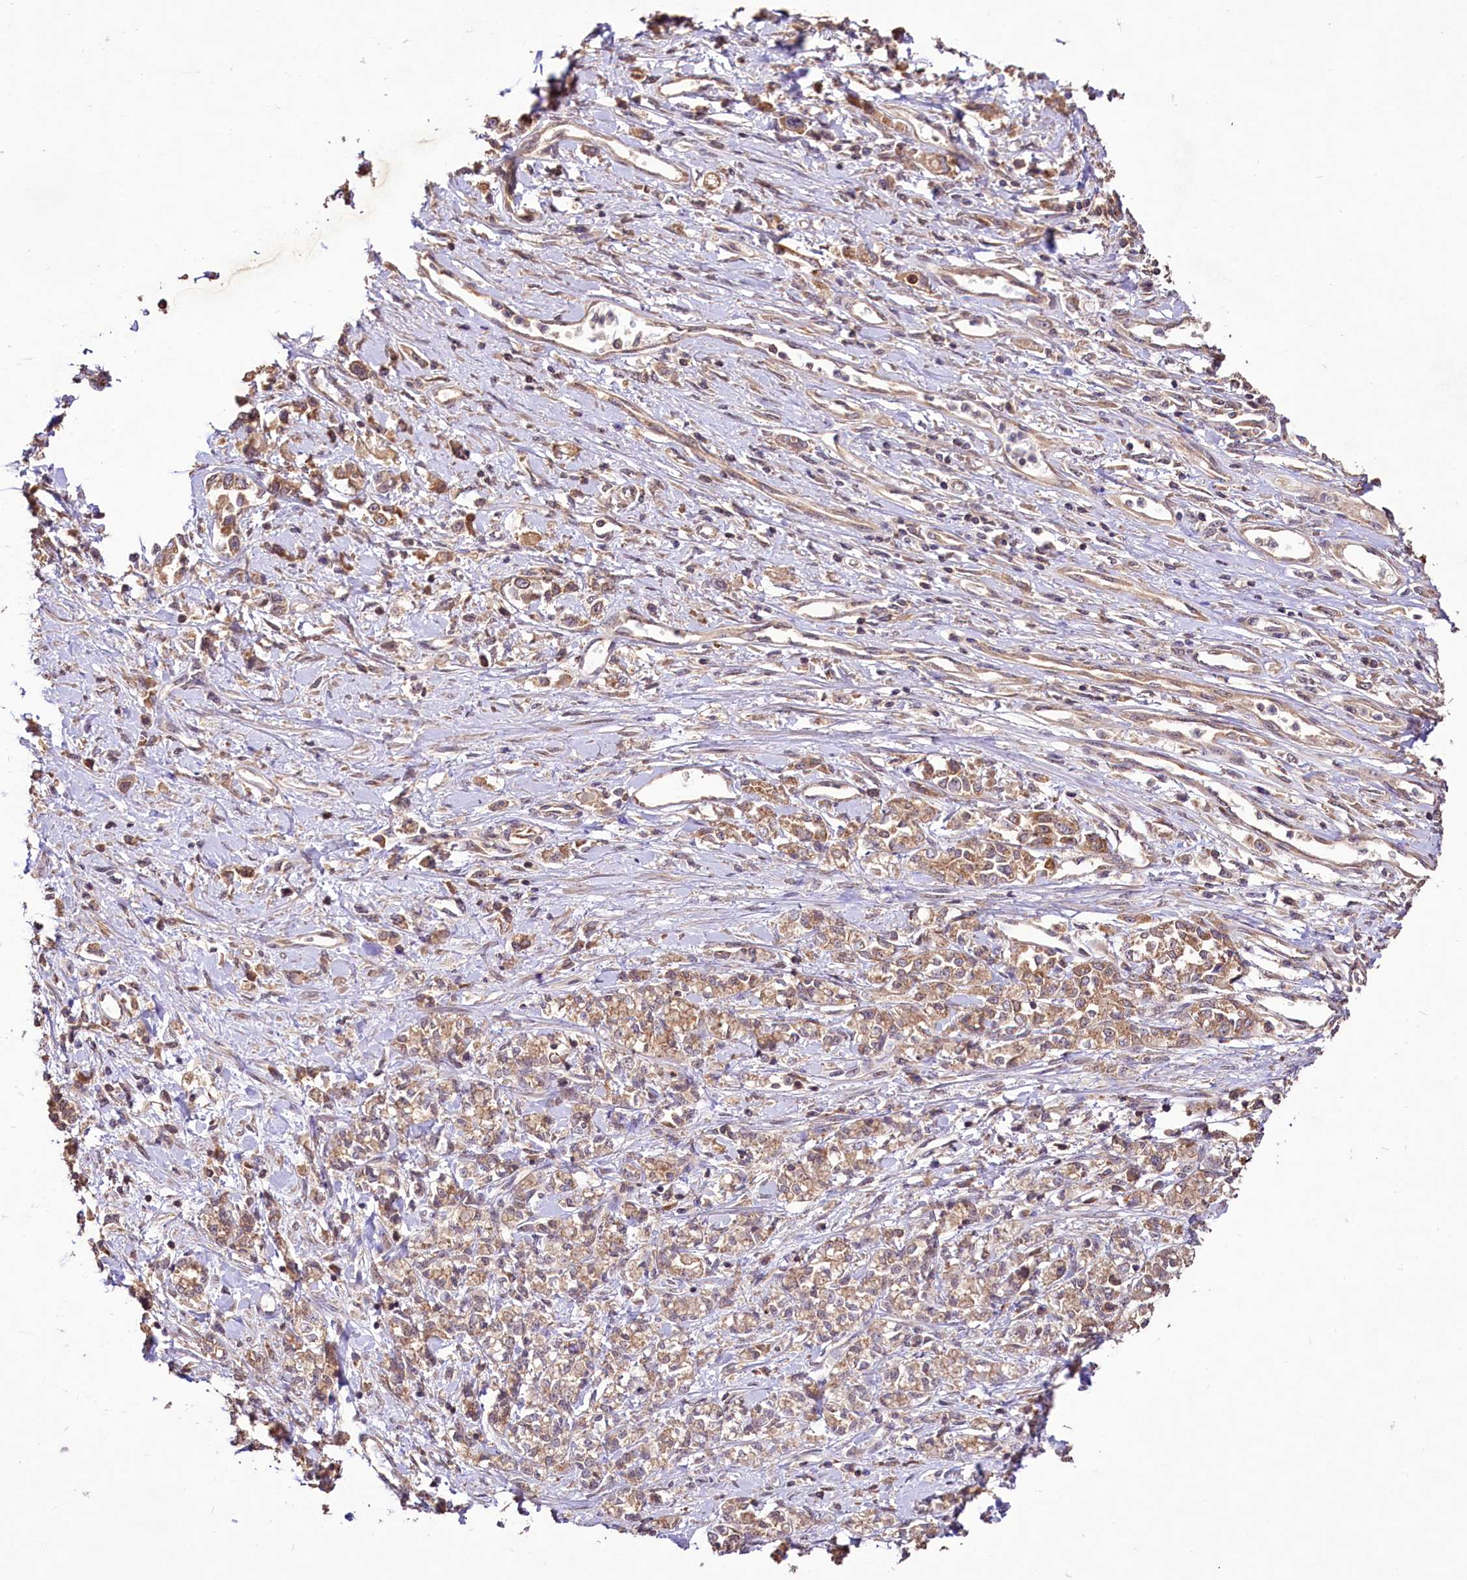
{"staining": {"intensity": "moderate", "quantity": ">75%", "location": "cytoplasmic/membranous,nuclear"}, "tissue": "stomach cancer", "cell_type": "Tumor cells", "image_type": "cancer", "snomed": [{"axis": "morphology", "description": "Adenocarcinoma, NOS"}, {"axis": "topography", "description": "Stomach"}], "caption": "About >75% of tumor cells in human adenocarcinoma (stomach) show moderate cytoplasmic/membranous and nuclear protein expression as visualized by brown immunohistochemical staining.", "gene": "RRP8", "patient": {"sex": "female", "age": 76}}